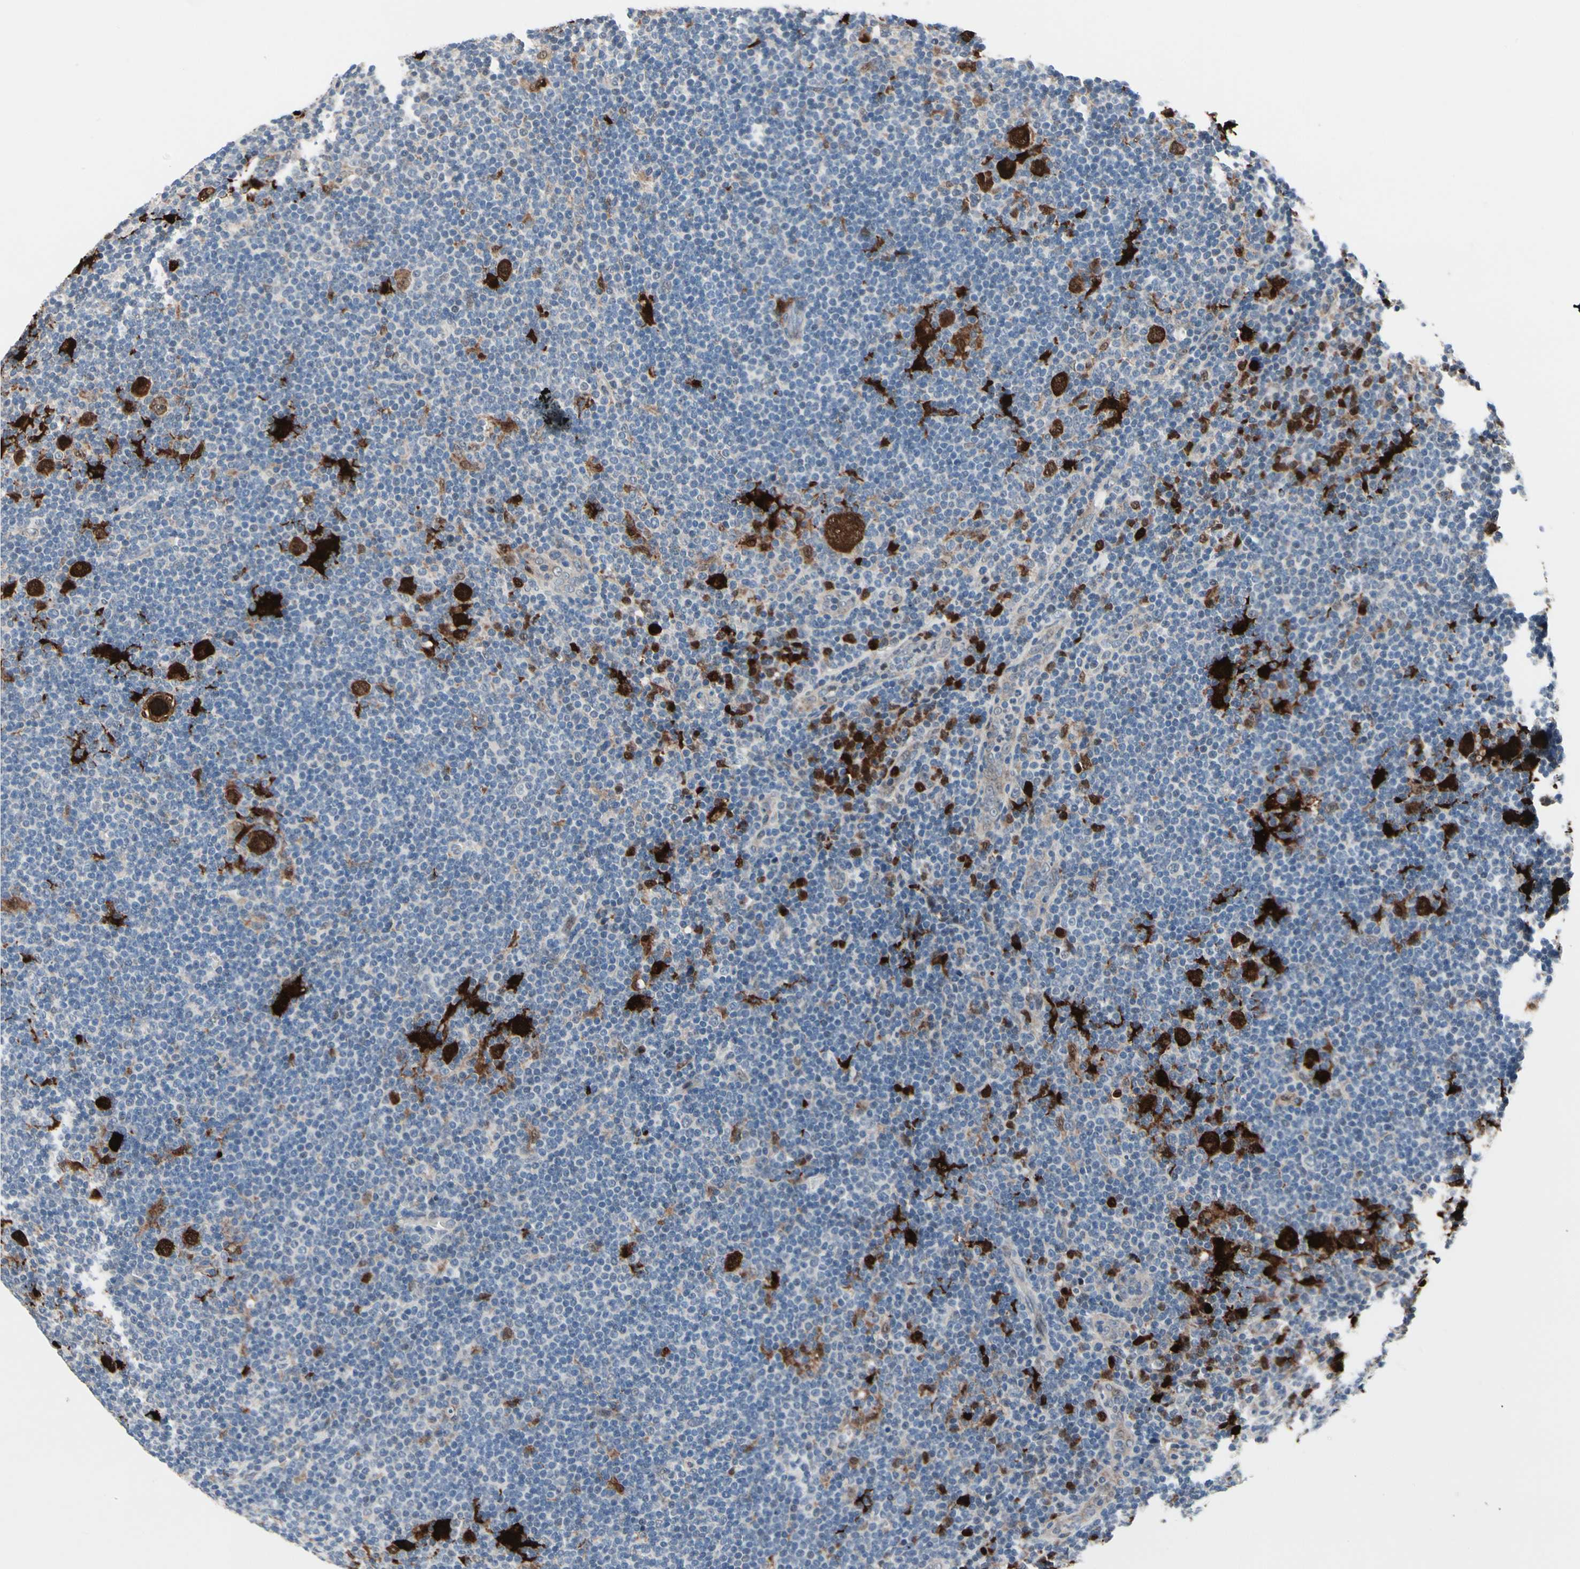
{"staining": {"intensity": "strong", "quantity": ">75%", "location": "cytoplasmic/membranous,nuclear"}, "tissue": "lymphoma", "cell_type": "Tumor cells", "image_type": "cancer", "snomed": [{"axis": "morphology", "description": "Hodgkin's disease, NOS"}, {"axis": "topography", "description": "Lymph node"}], "caption": "High-magnification brightfield microscopy of lymphoma stained with DAB (3,3'-diaminobenzidine) (brown) and counterstained with hematoxylin (blue). tumor cells exhibit strong cytoplasmic/membranous and nuclear expression is identified in approximately>75% of cells.", "gene": "TXN", "patient": {"sex": "female", "age": 57}}